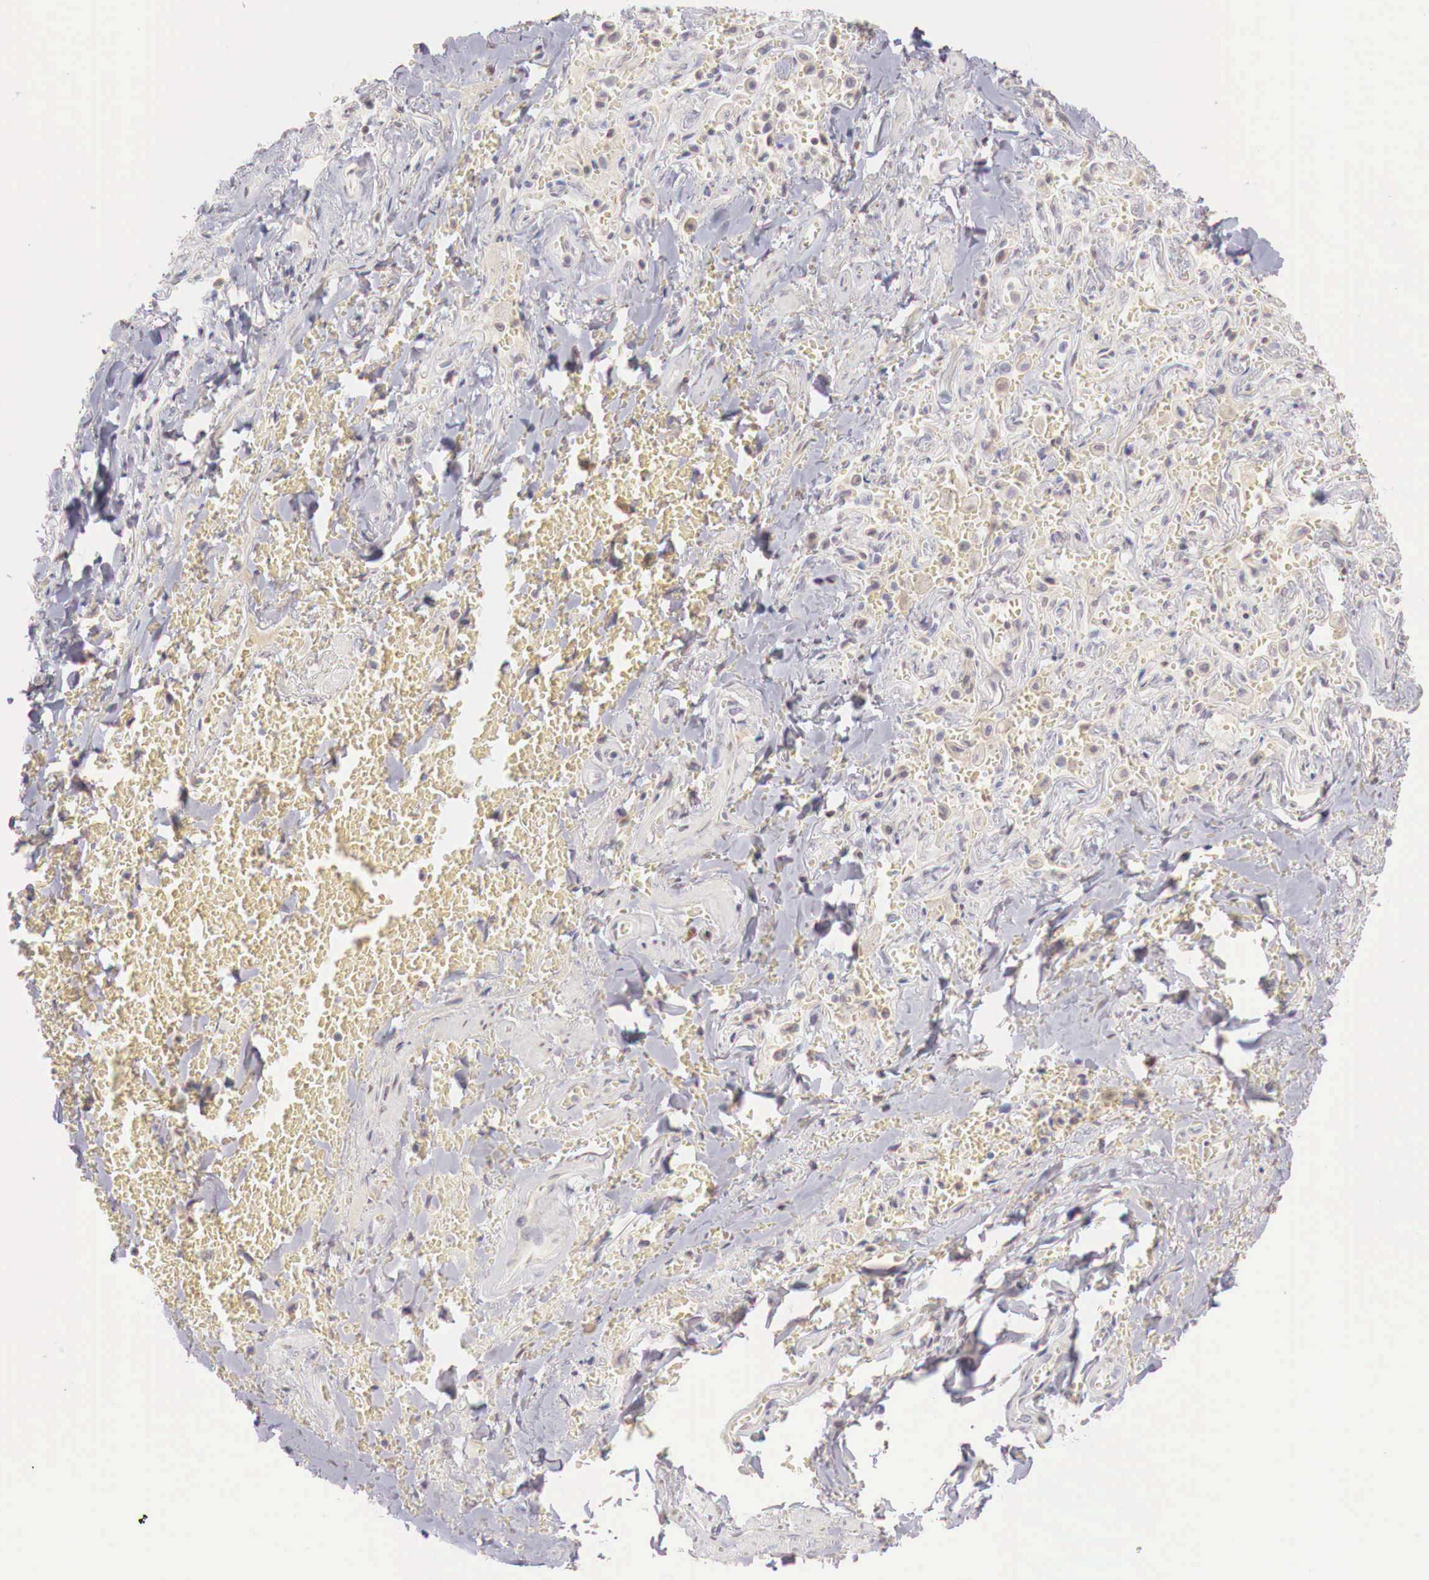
{"staining": {"intensity": "weak", "quantity": "<25%", "location": "cytoplasmic/membranous"}, "tissue": "adipose tissue", "cell_type": "Adipocytes", "image_type": "normal", "snomed": [{"axis": "morphology", "description": "Normal tissue, NOS"}, {"axis": "topography", "description": "Cartilage tissue"}, {"axis": "topography", "description": "Lung"}], "caption": "This micrograph is of unremarkable adipose tissue stained with IHC to label a protein in brown with the nuclei are counter-stained blue. There is no positivity in adipocytes.", "gene": "XPNPEP2", "patient": {"sex": "male", "age": 65}}